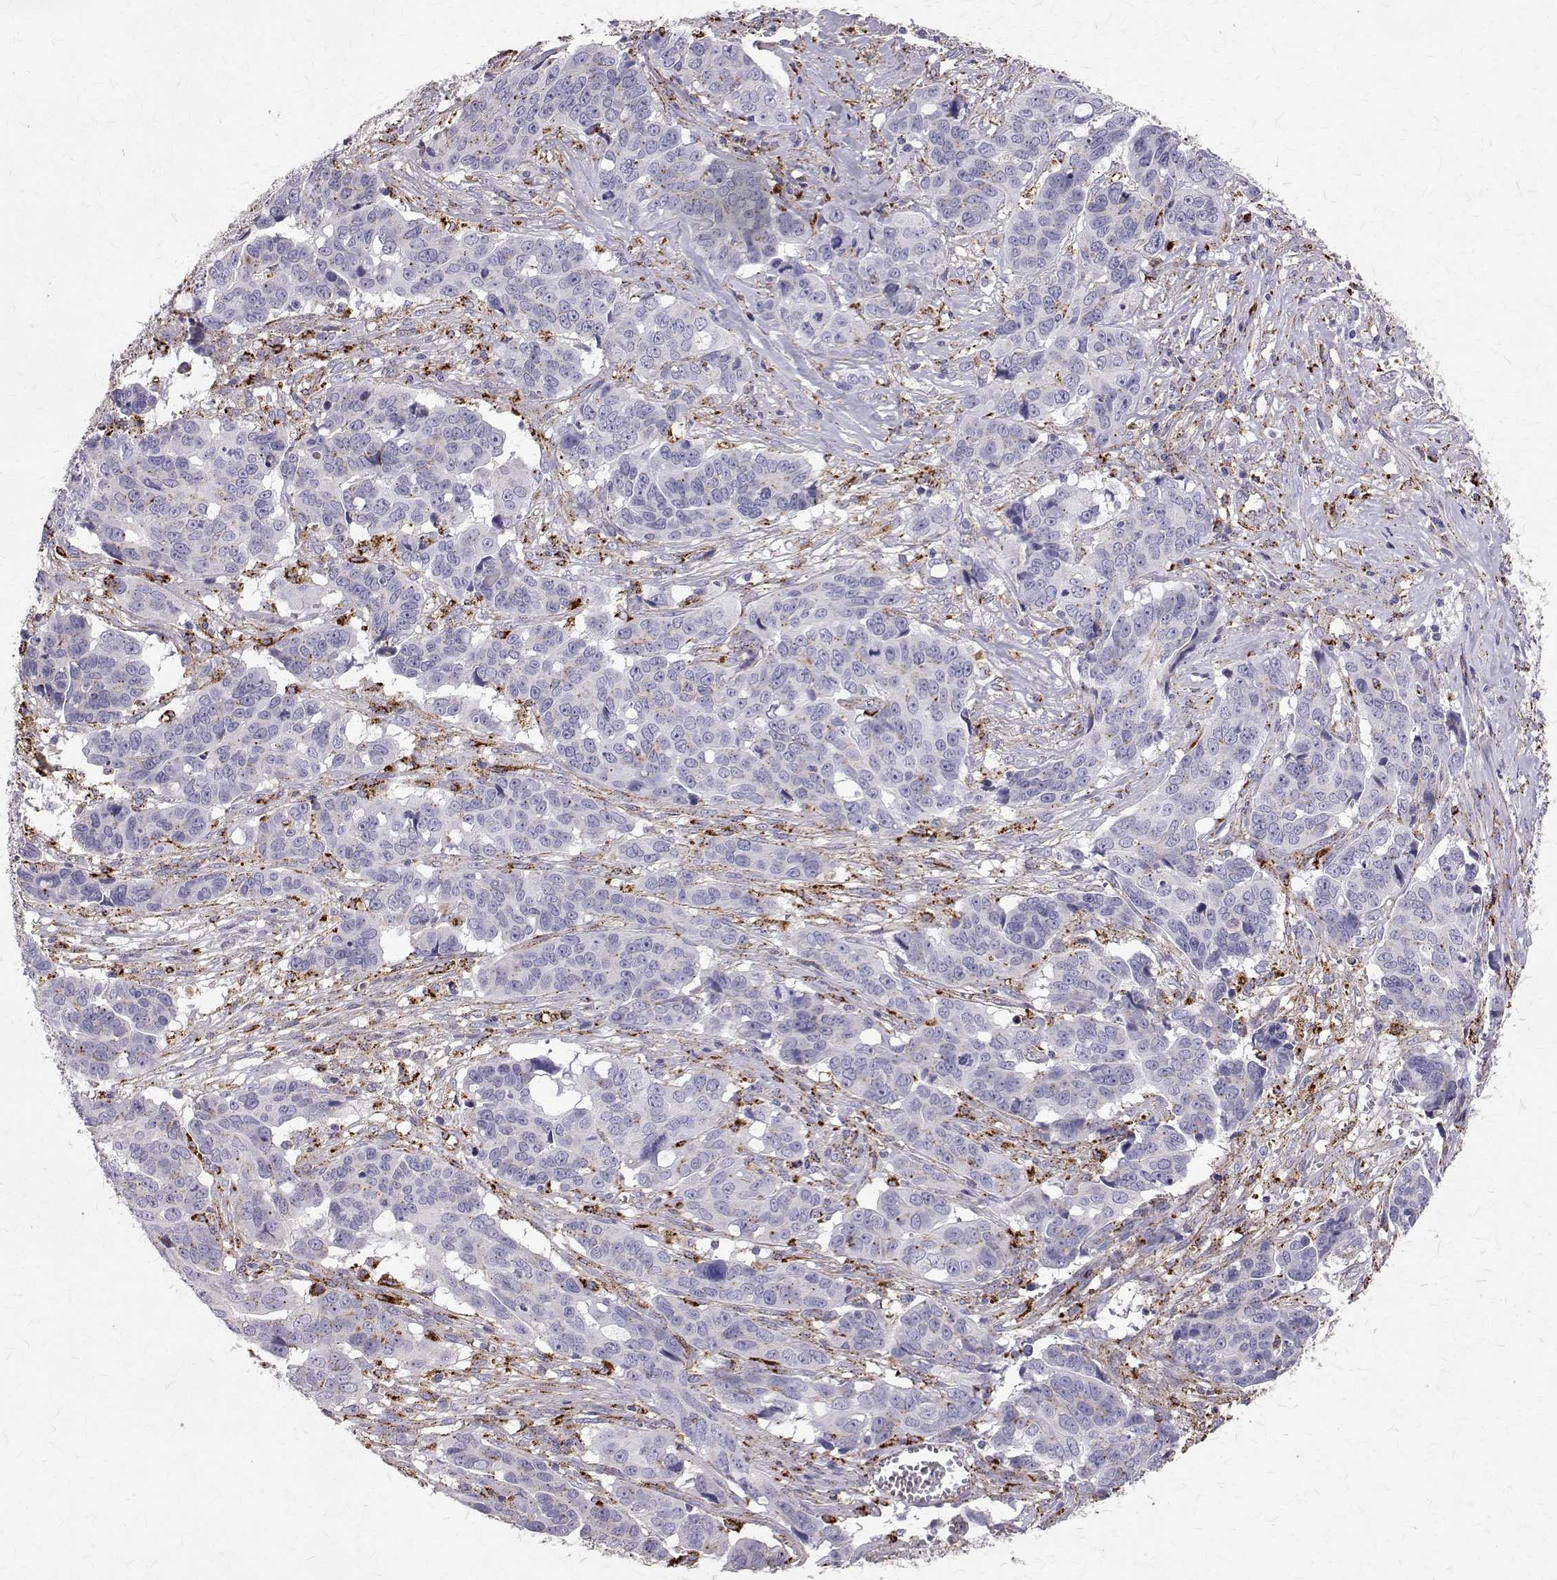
{"staining": {"intensity": "negative", "quantity": "none", "location": "none"}, "tissue": "ovarian cancer", "cell_type": "Tumor cells", "image_type": "cancer", "snomed": [{"axis": "morphology", "description": "Carcinoma, endometroid"}, {"axis": "topography", "description": "Ovary"}], "caption": "This is a photomicrograph of IHC staining of ovarian endometroid carcinoma, which shows no expression in tumor cells.", "gene": "TPP1", "patient": {"sex": "female", "age": 78}}